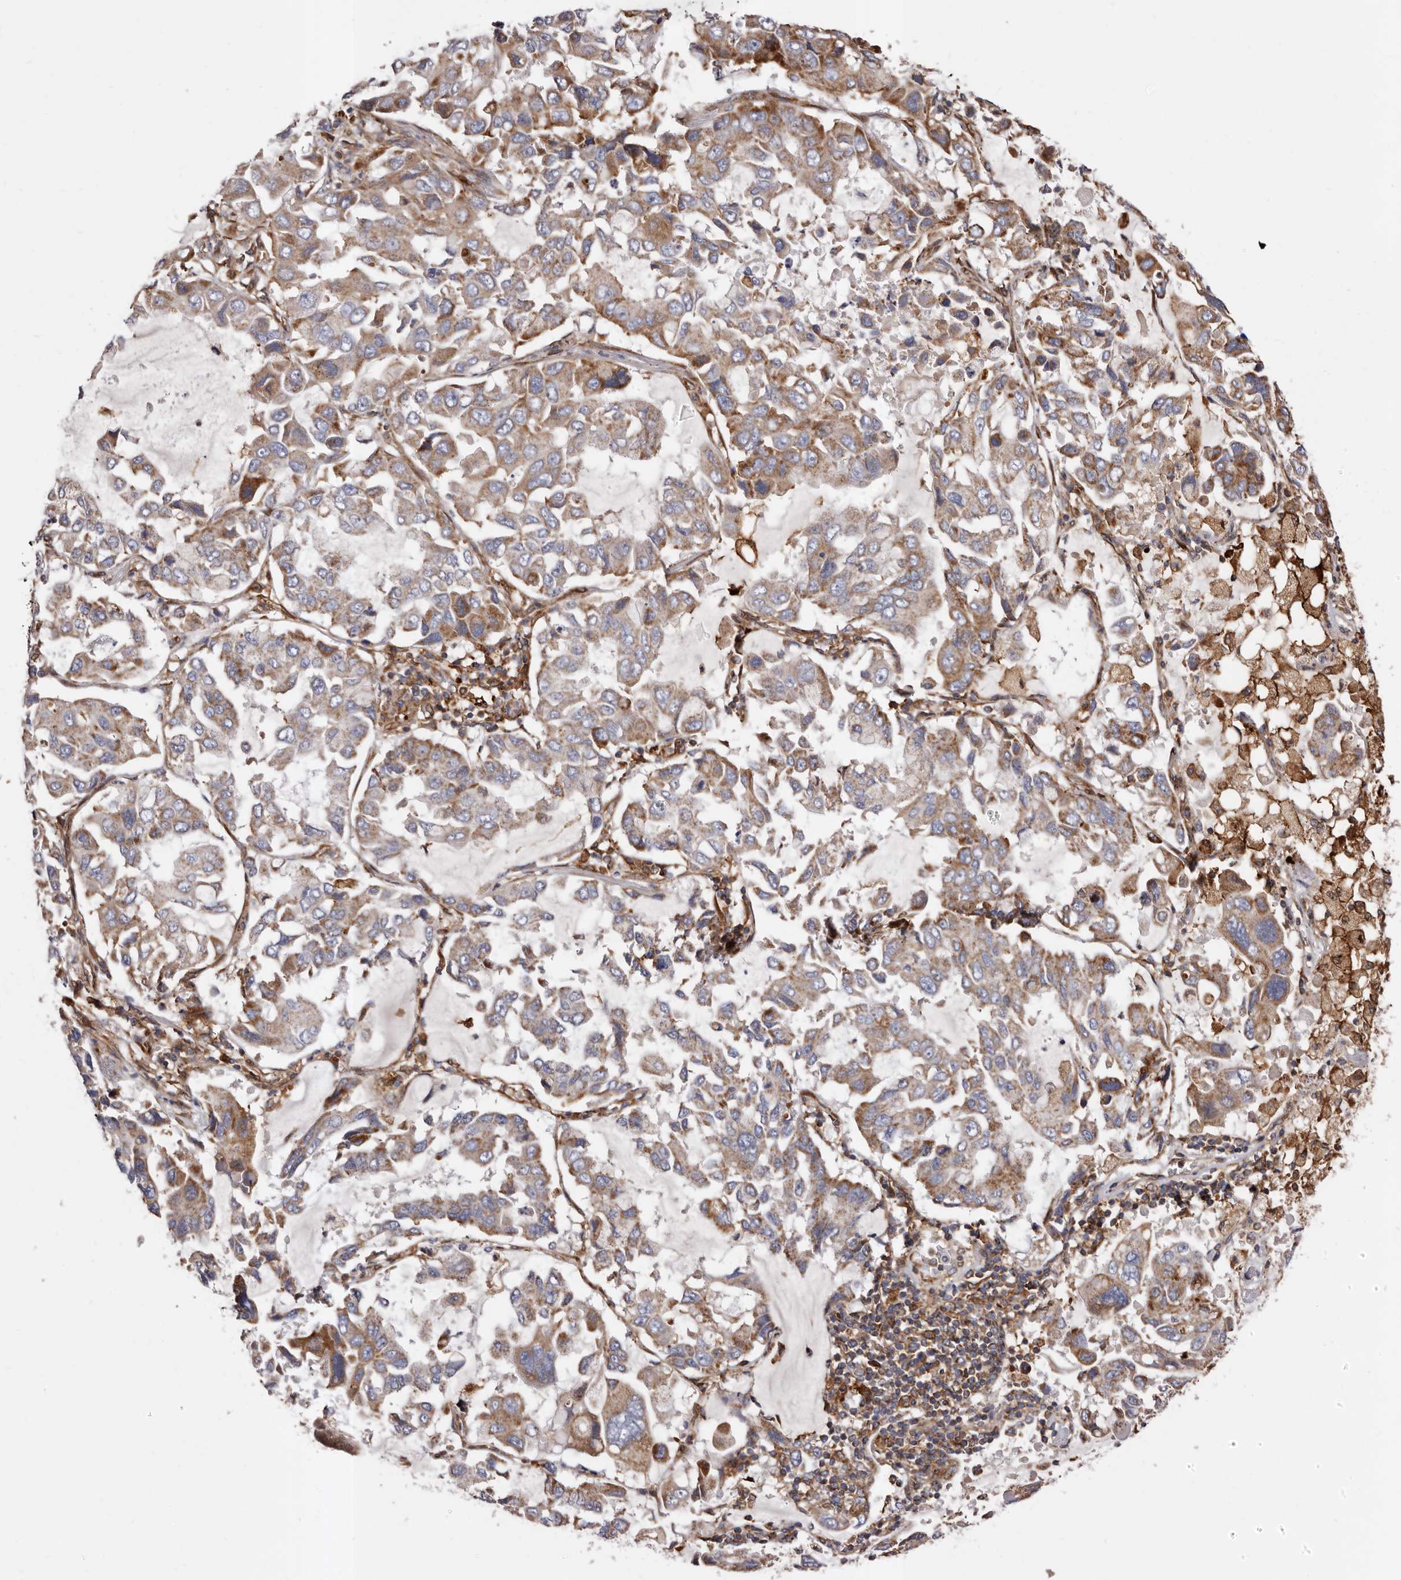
{"staining": {"intensity": "moderate", "quantity": ">75%", "location": "cytoplasmic/membranous"}, "tissue": "lung cancer", "cell_type": "Tumor cells", "image_type": "cancer", "snomed": [{"axis": "morphology", "description": "Adenocarcinoma, NOS"}, {"axis": "topography", "description": "Lung"}], "caption": "The photomicrograph shows a brown stain indicating the presence of a protein in the cytoplasmic/membranous of tumor cells in lung adenocarcinoma.", "gene": "COQ8B", "patient": {"sex": "male", "age": 64}}